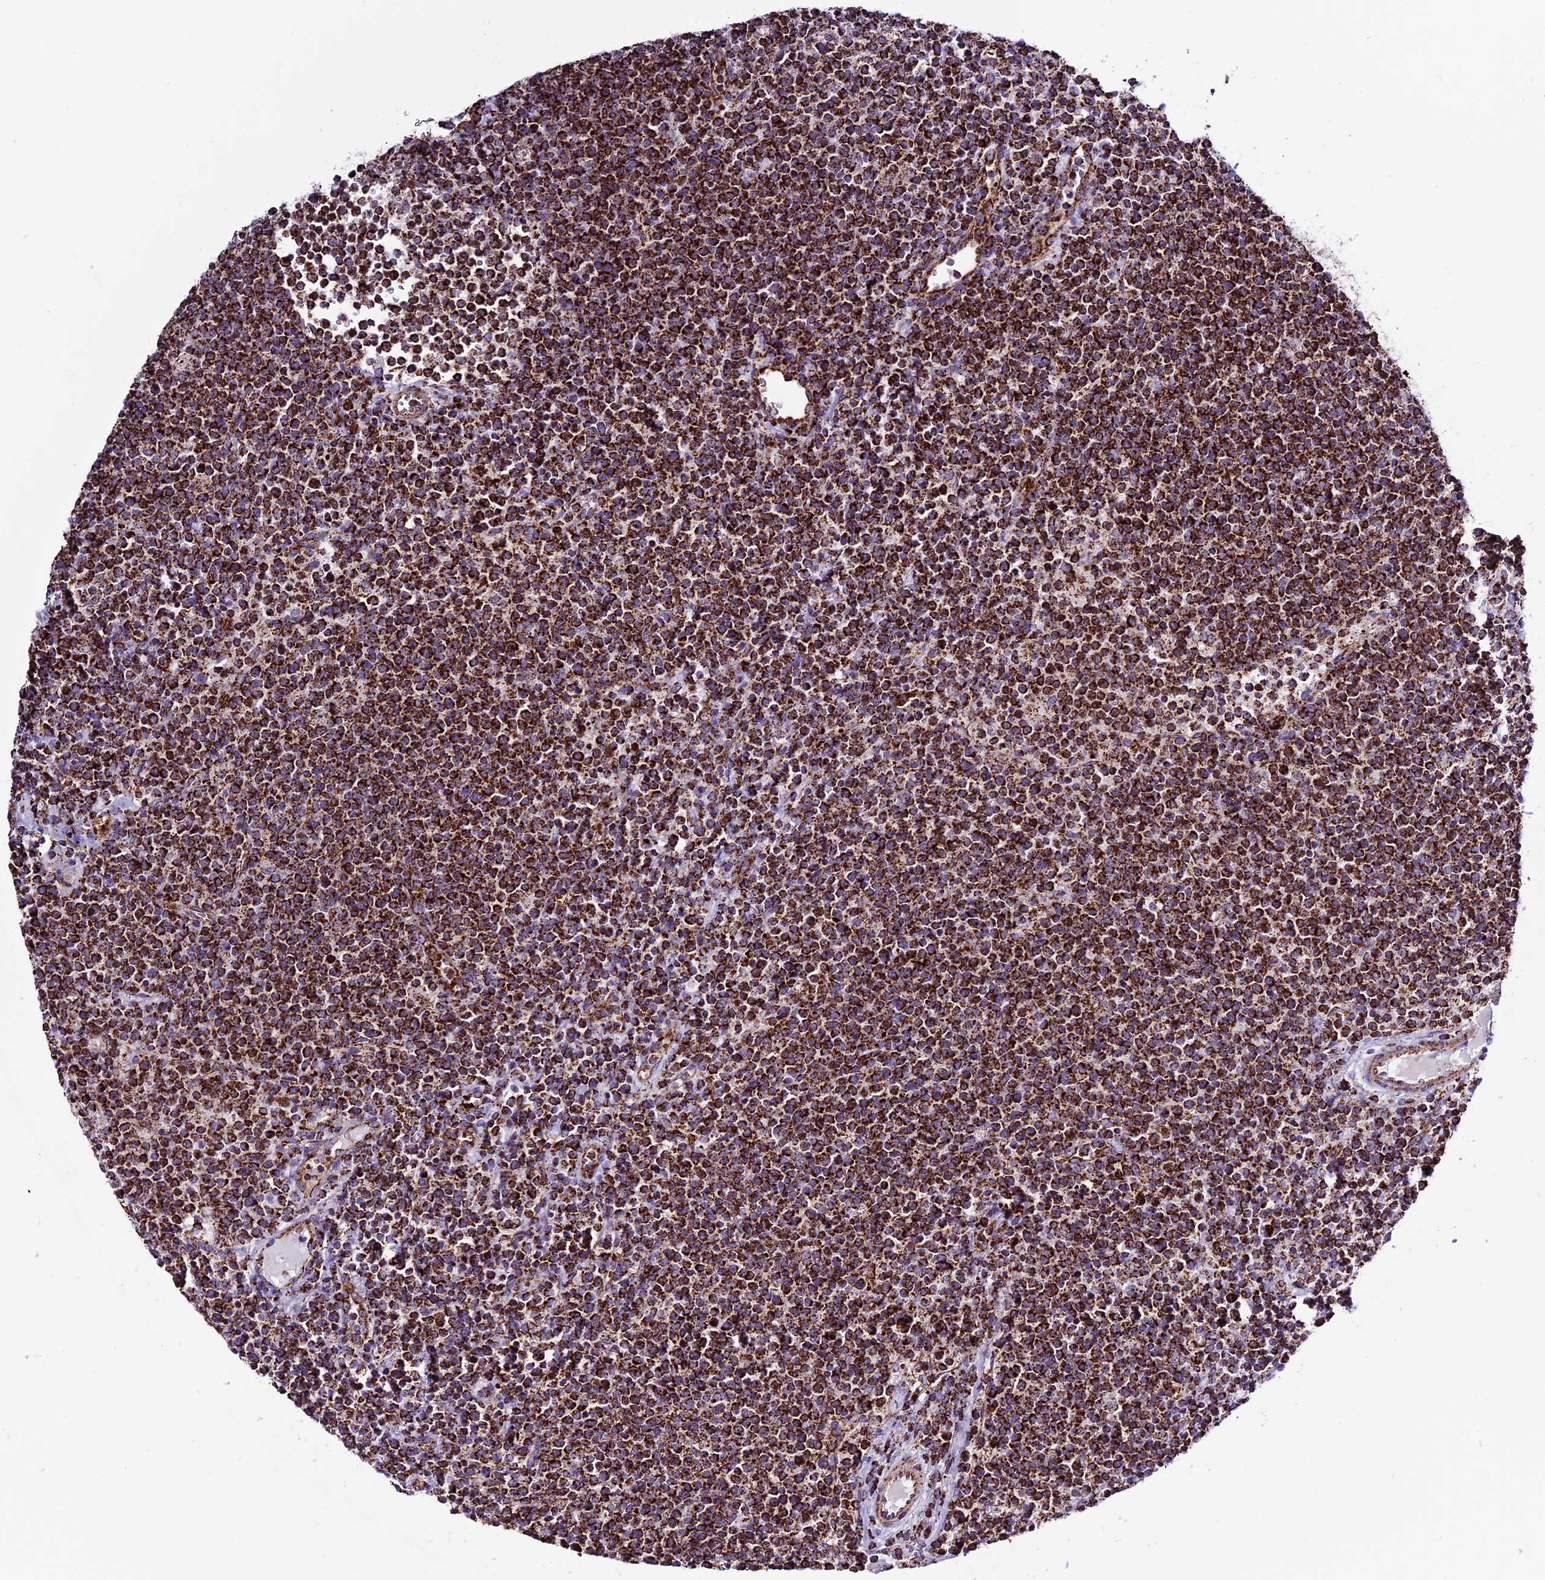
{"staining": {"intensity": "strong", "quantity": ">75%", "location": "cytoplasmic/membranous"}, "tissue": "lymphoma", "cell_type": "Tumor cells", "image_type": "cancer", "snomed": [{"axis": "morphology", "description": "Malignant lymphoma, non-Hodgkin's type, High grade"}, {"axis": "topography", "description": "Lymph node"}], "caption": "Immunohistochemistry (IHC) of human high-grade malignant lymphoma, non-Hodgkin's type reveals high levels of strong cytoplasmic/membranous staining in about >75% of tumor cells. Using DAB (3,3'-diaminobenzidine) (brown) and hematoxylin (blue) stains, captured at high magnification using brightfield microscopy.", "gene": "CX3CL1", "patient": {"sex": "male", "age": 61}}